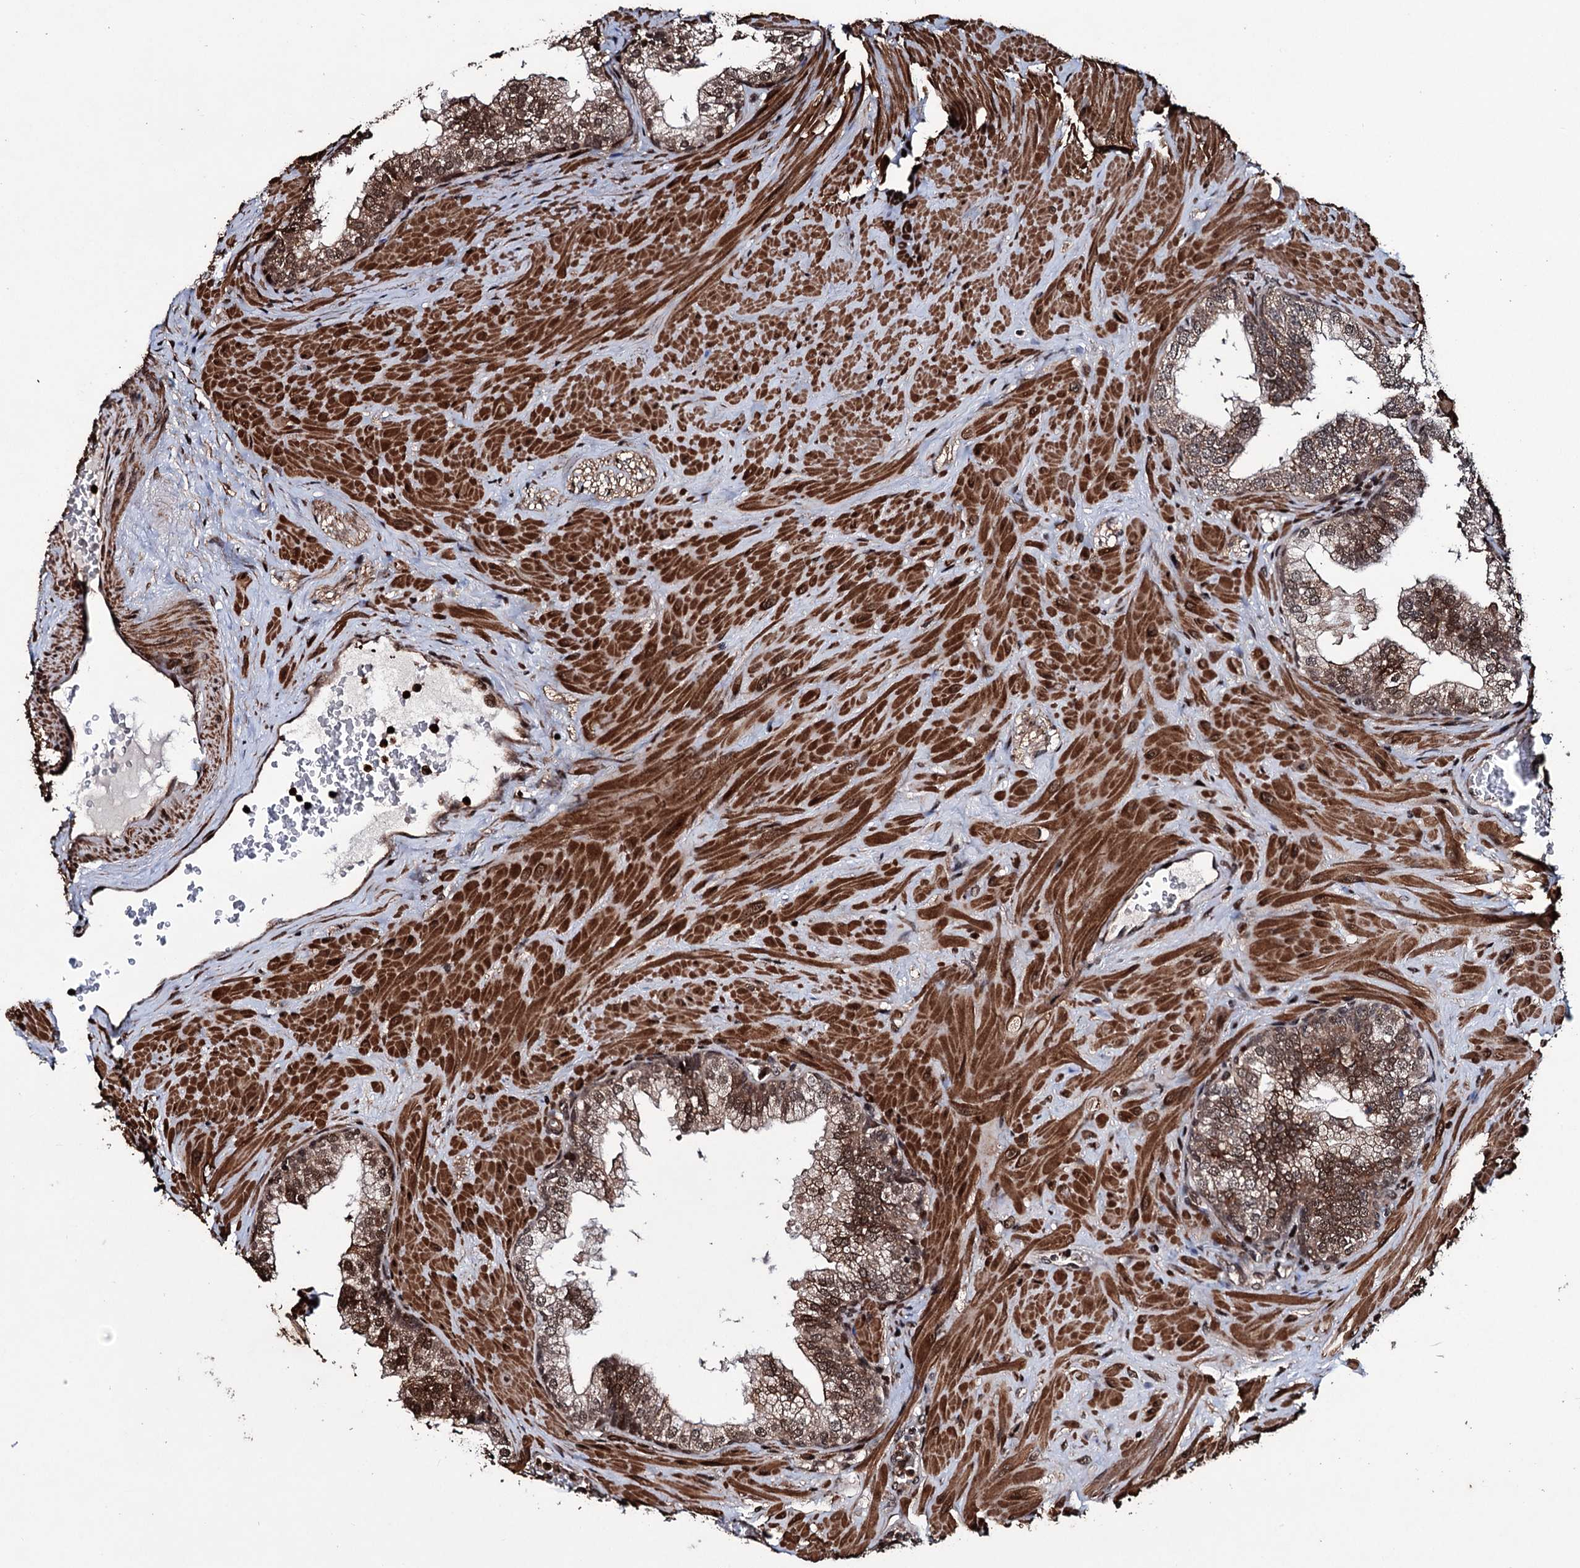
{"staining": {"intensity": "moderate", "quantity": ">75%", "location": "cytoplasmic/membranous,nuclear"}, "tissue": "prostate", "cell_type": "Glandular cells", "image_type": "normal", "snomed": [{"axis": "morphology", "description": "Normal tissue, NOS"}, {"axis": "topography", "description": "Prostate"}], "caption": "Brown immunohistochemical staining in benign human prostate demonstrates moderate cytoplasmic/membranous,nuclear expression in about >75% of glandular cells.", "gene": "EYA4", "patient": {"sex": "male", "age": 60}}